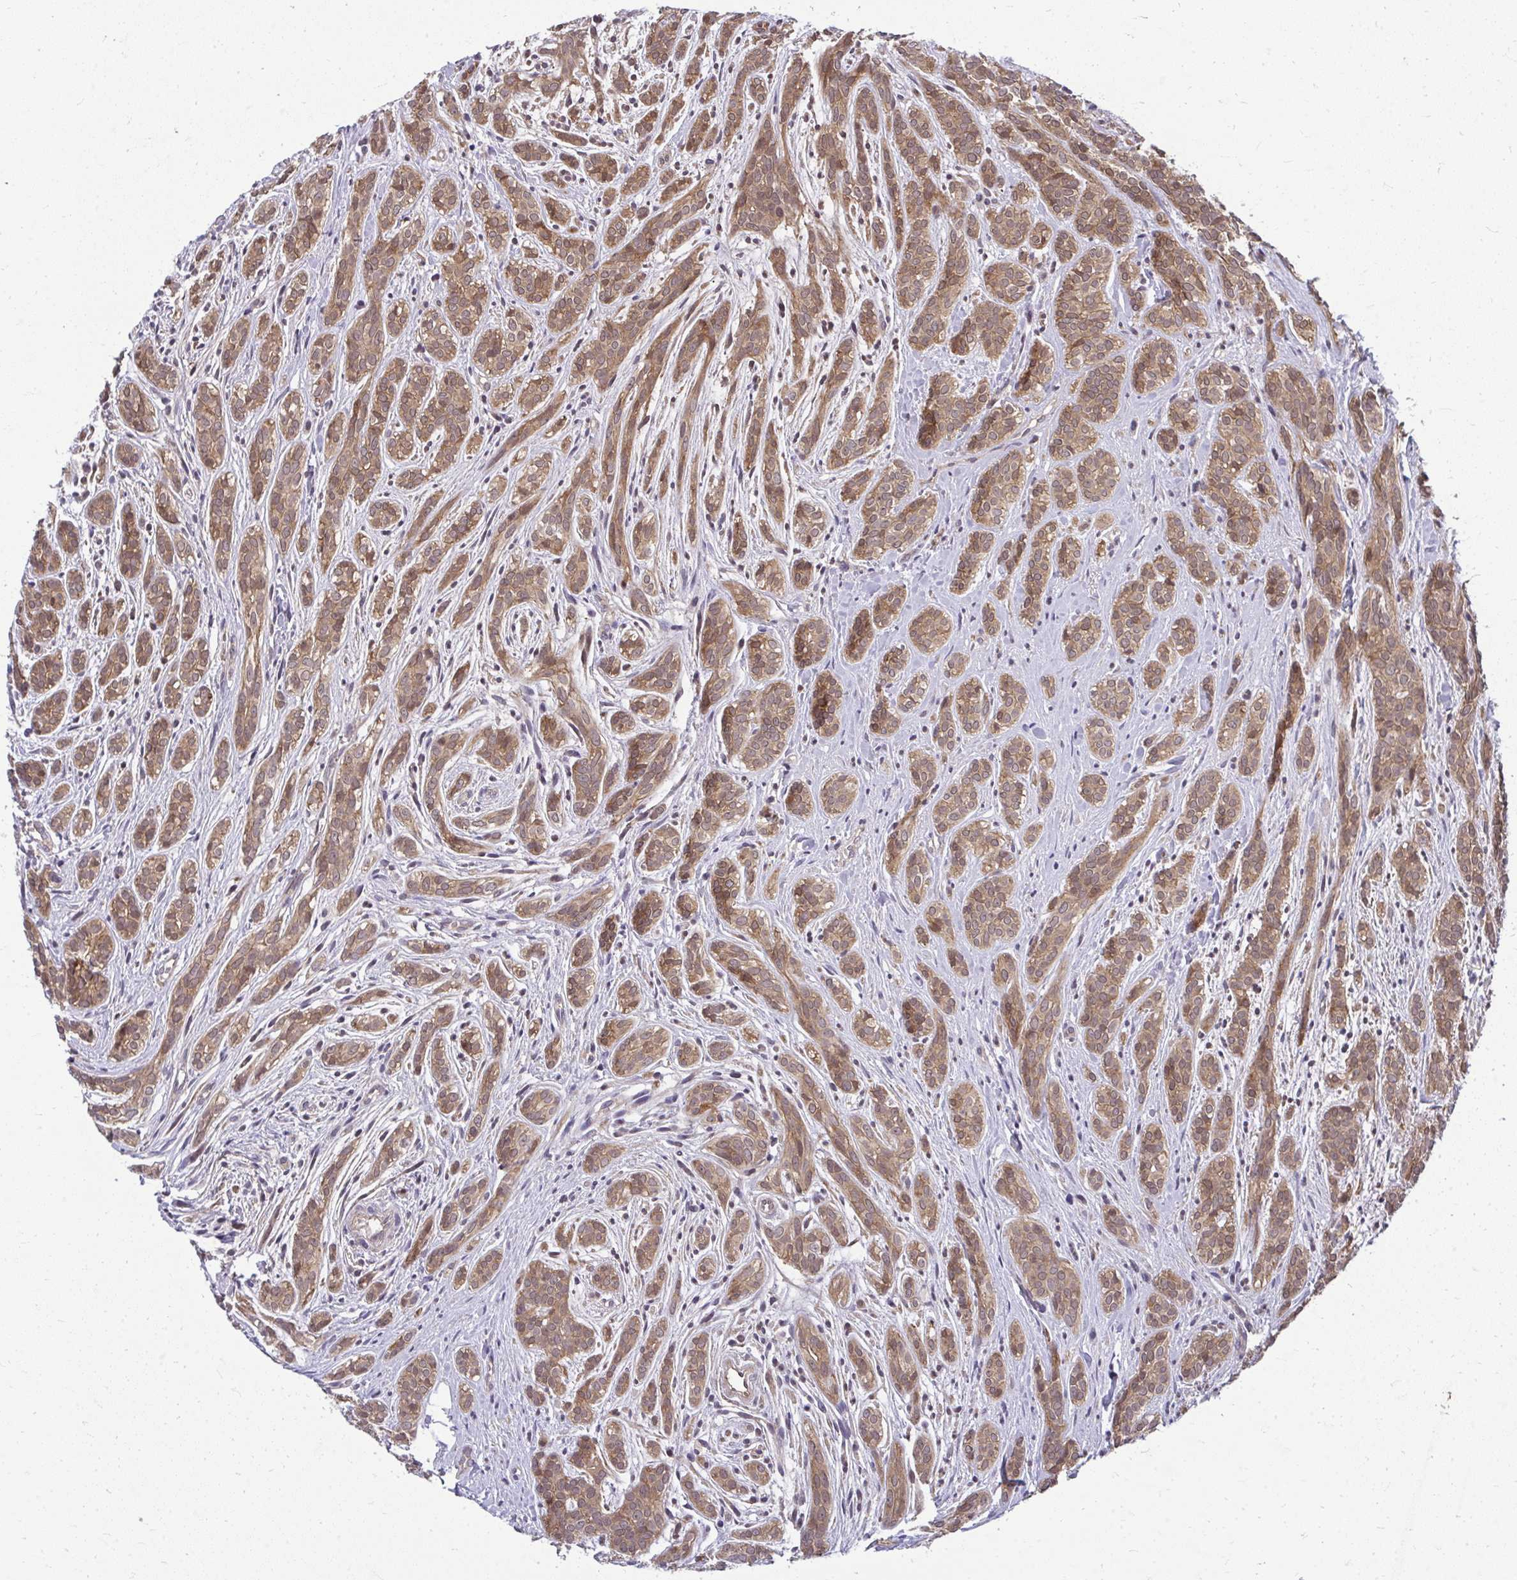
{"staining": {"intensity": "moderate", "quantity": ">75%", "location": "cytoplasmic/membranous"}, "tissue": "head and neck cancer", "cell_type": "Tumor cells", "image_type": "cancer", "snomed": [{"axis": "morphology", "description": "Adenocarcinoma, NOS"}, {"axis": "topography", "description": "Head-Neck"}], "caption": "Moderate cytoplasmic/membranous positivity for a protein is identified in about >75% of tumor cells of head and neck cancer using immunohistochemistry.", "gene": "HDHD2", "patient": {"sex": "female", "age": 57}}